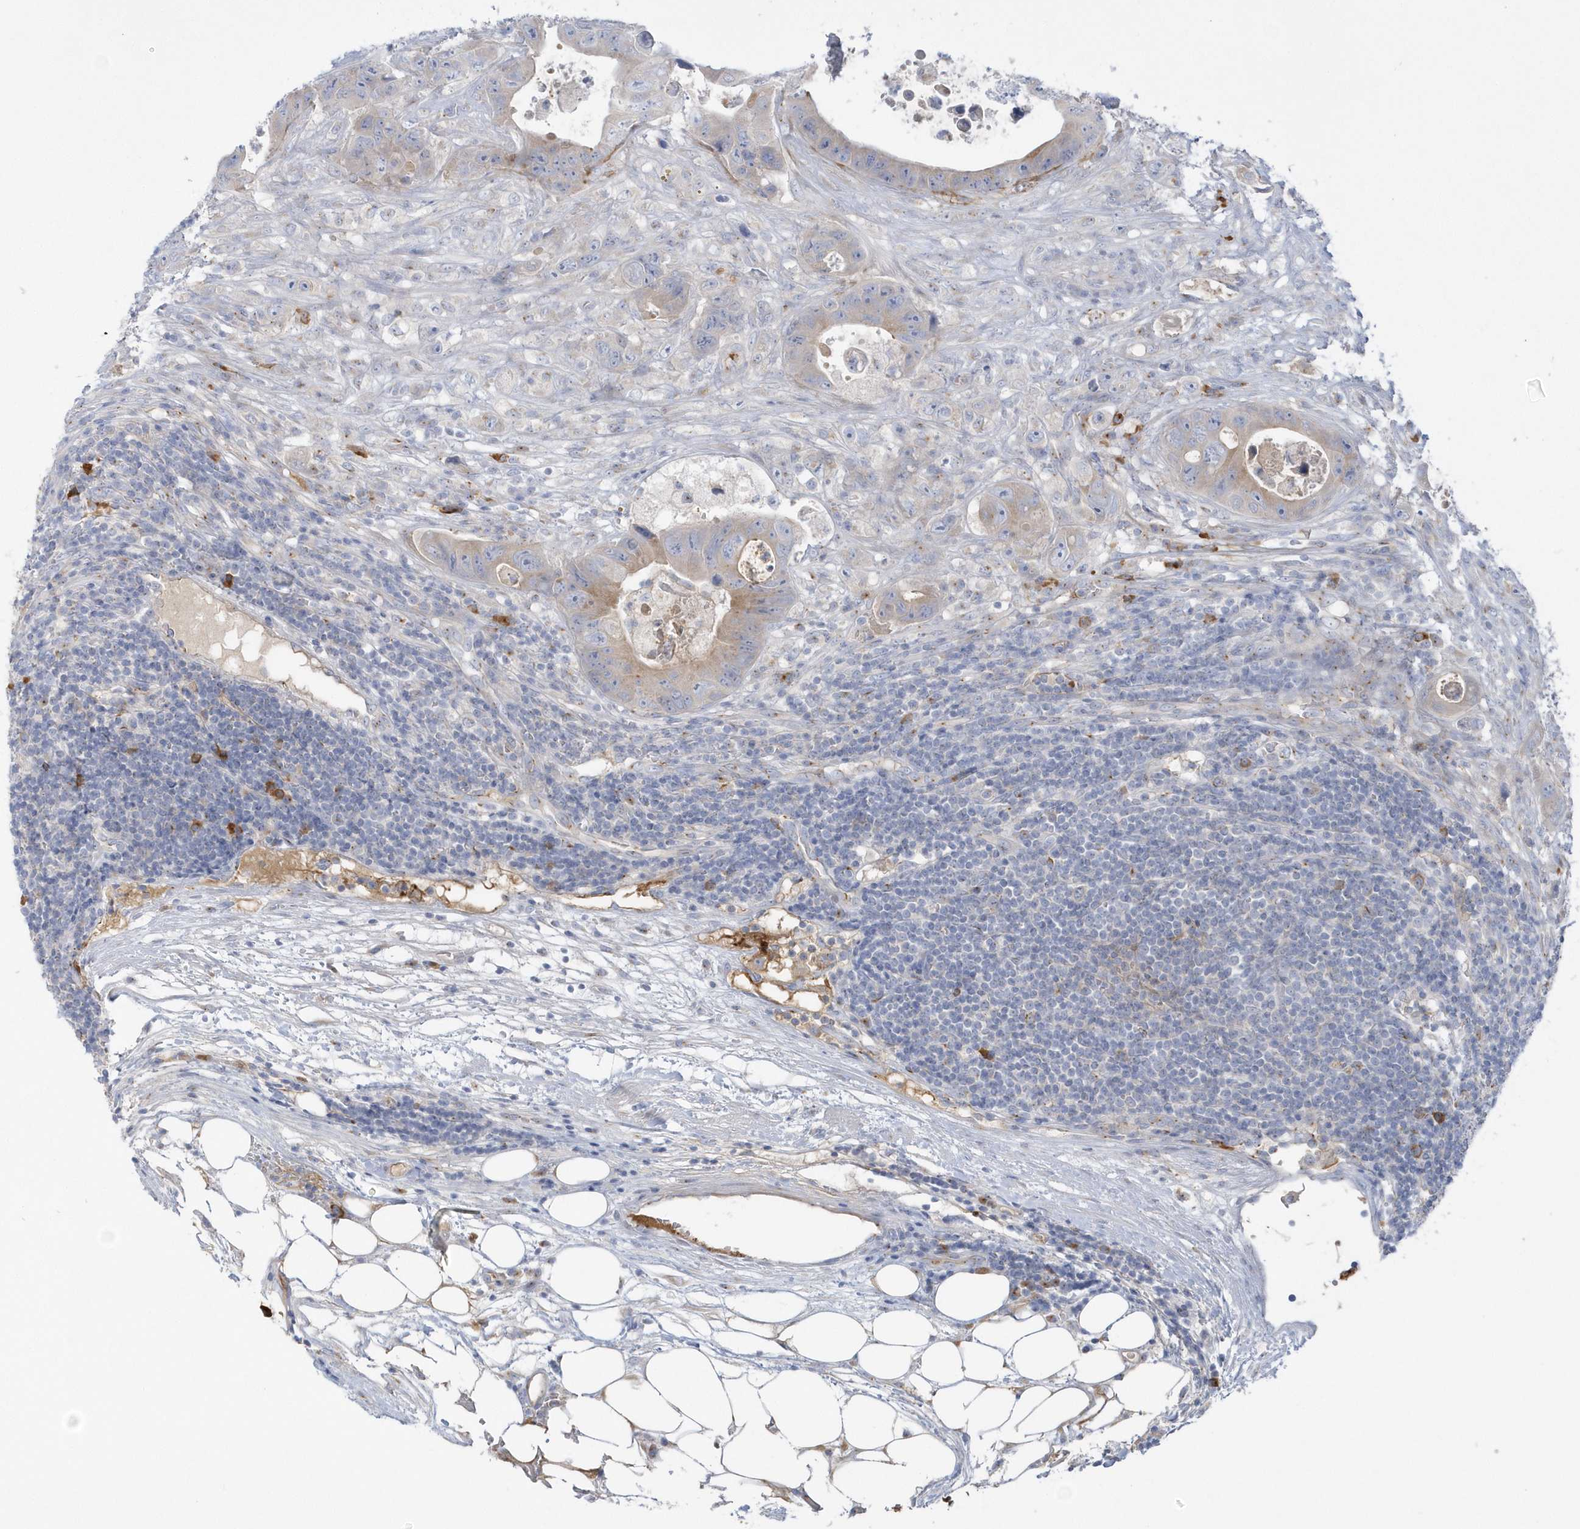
{"staining": {"intensity": "moderate", "quantity": "<25%", "location": "cytoplasmic/membranous"}, "tissue": "colorectal cancer", "cell_type": "Tumor cells", "image_type": "cancer", "snomed": [{"axis": "morphology", "description": "Adenocarcinoma, NOS"}, {"axis": "topography", "description": "Colon"}], "caption": "High-magnification brightfield microscopy of colorectal adenocarcinoma stained with DAB (brown) and counterstained with hematoxylin (blue). tumor cells exhibit moderate cytoplasmic/membranous expression is seen in about<25% of cells.", "gene": "SEMA3D", "patient": {"sex": "female", "age": 46}}